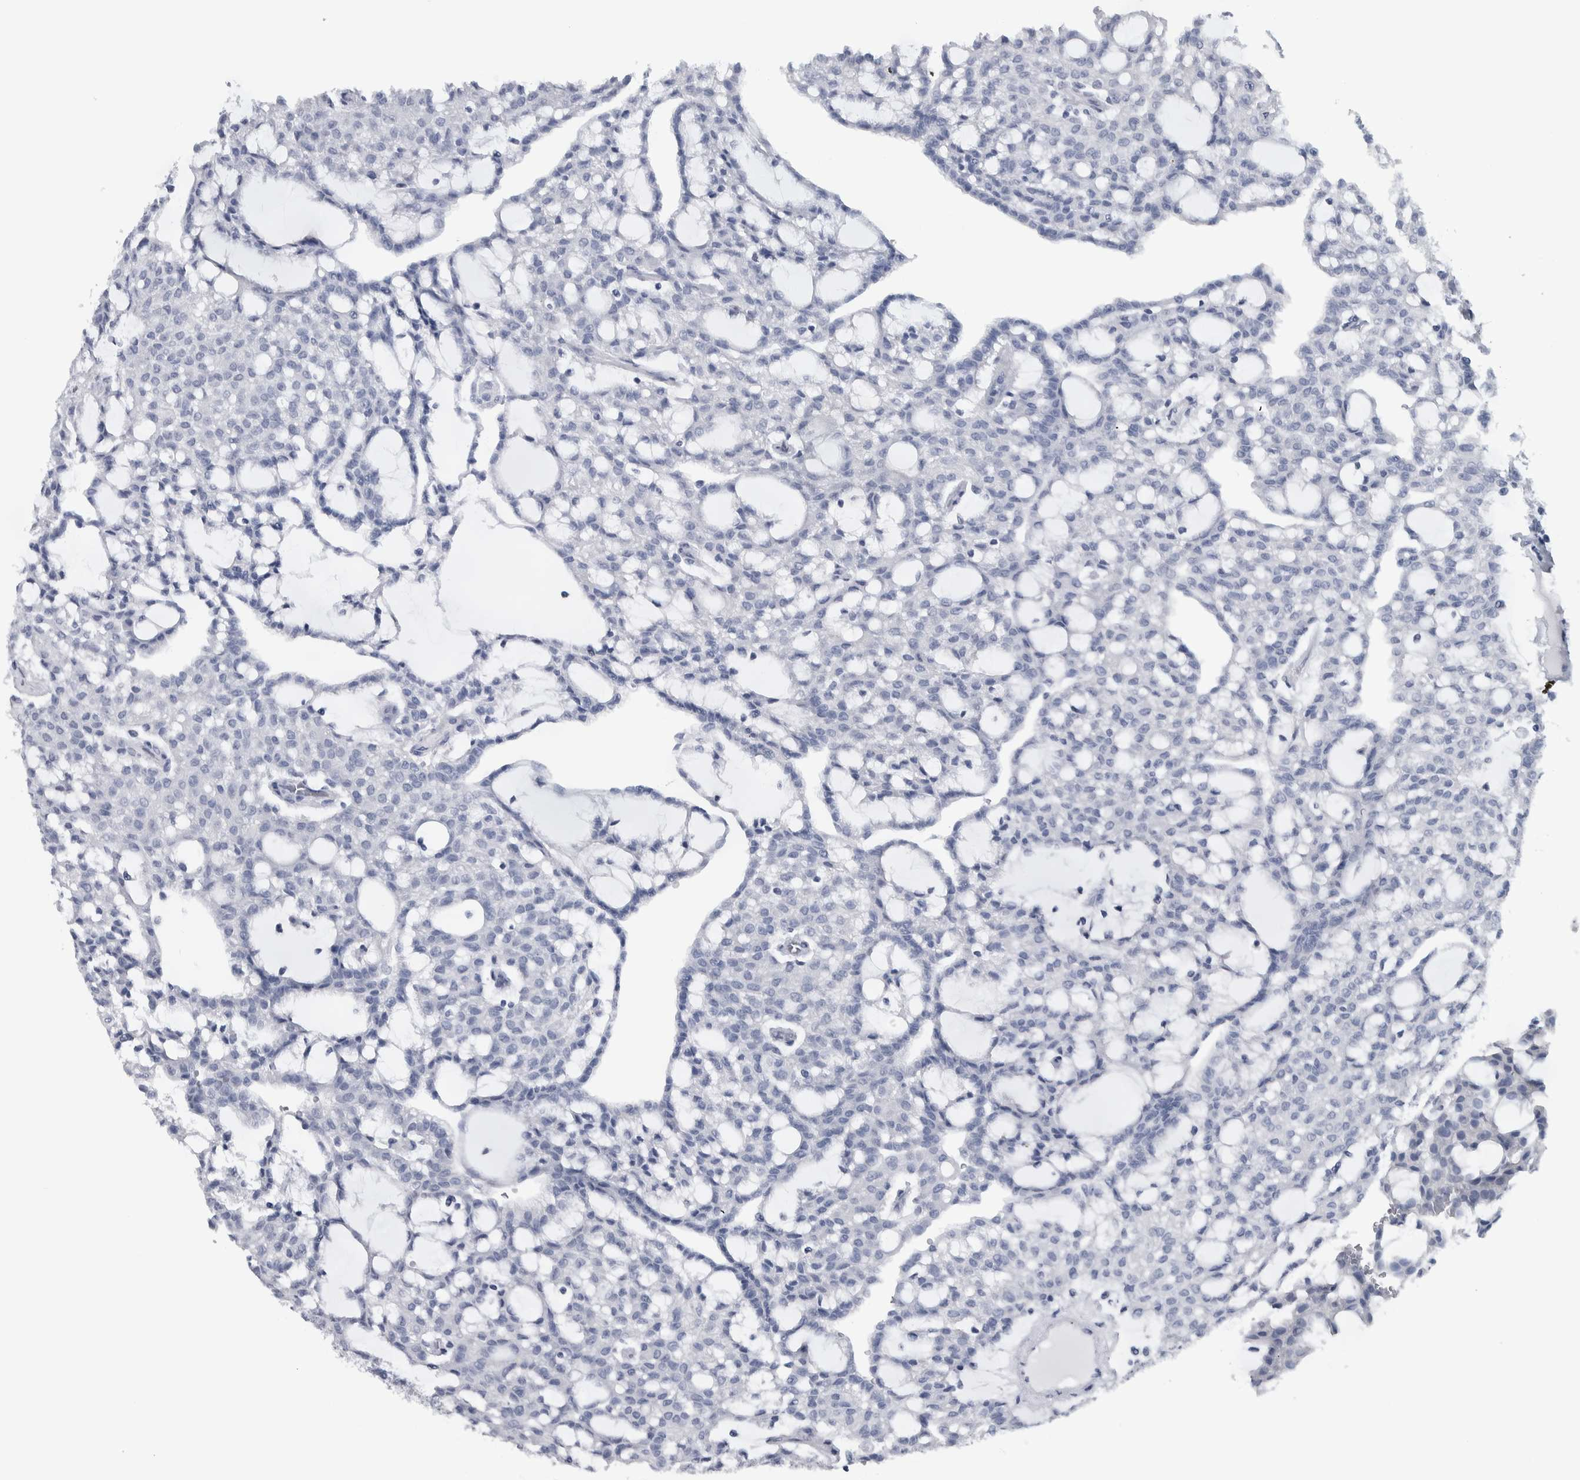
{"staining": {"intensity": "negative", "quantity": "none", "location": "none"}, "tissue": "renal cancer", "cell_type": "Tumor cells", "image_type": "cancer", "snomed": [{"axis": "morphology", "description": "Adenocarcinoma, NOS"}, {"axis": "topography", "description": "Kidney"}], "caption": "Renal adenocarcinoma was stained to show a protein in brown. There is no significant expression in tumor cells.", "gene": "CDH17", "patient": {"sex": "male", "age": 63}}